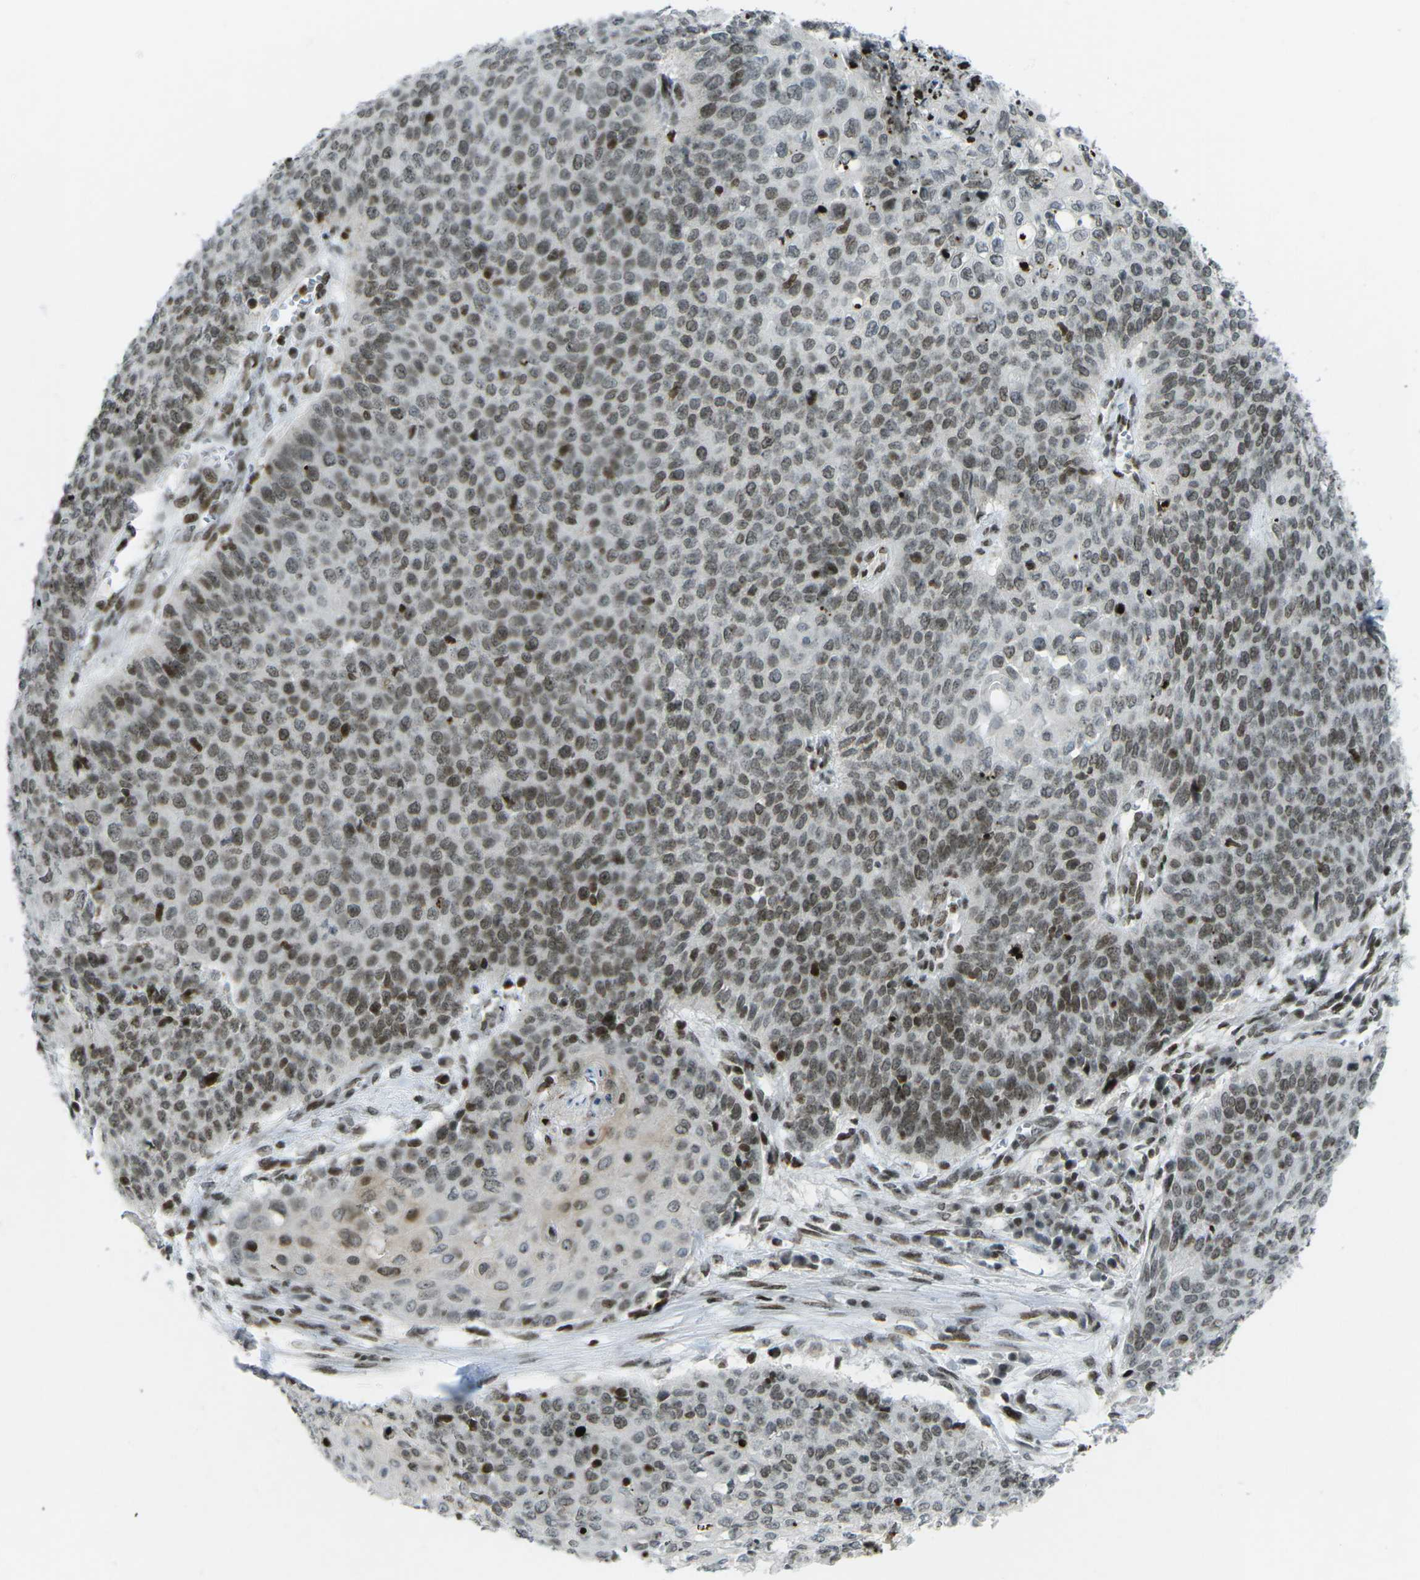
{"staining": {"intensity": "moderate", "quantity": ">75%", "location": "nuclear"}, "tissue": "cervical cancer", "cell_type": "Tumor cells", "image_type": "cancer", "snomed": [{"axis": "morphology", "description": "Squamous cell carcinoma, NOS"}, {"axis": "topography", "description": "Cervix"}], "caption": "Tumor cells display medium levels of moderate nuclear positivity in about >75% of cells in human cervical squamous cell carcinoma.", "gene": "EME1", "patient": {"sex": "female", "age": 39}}